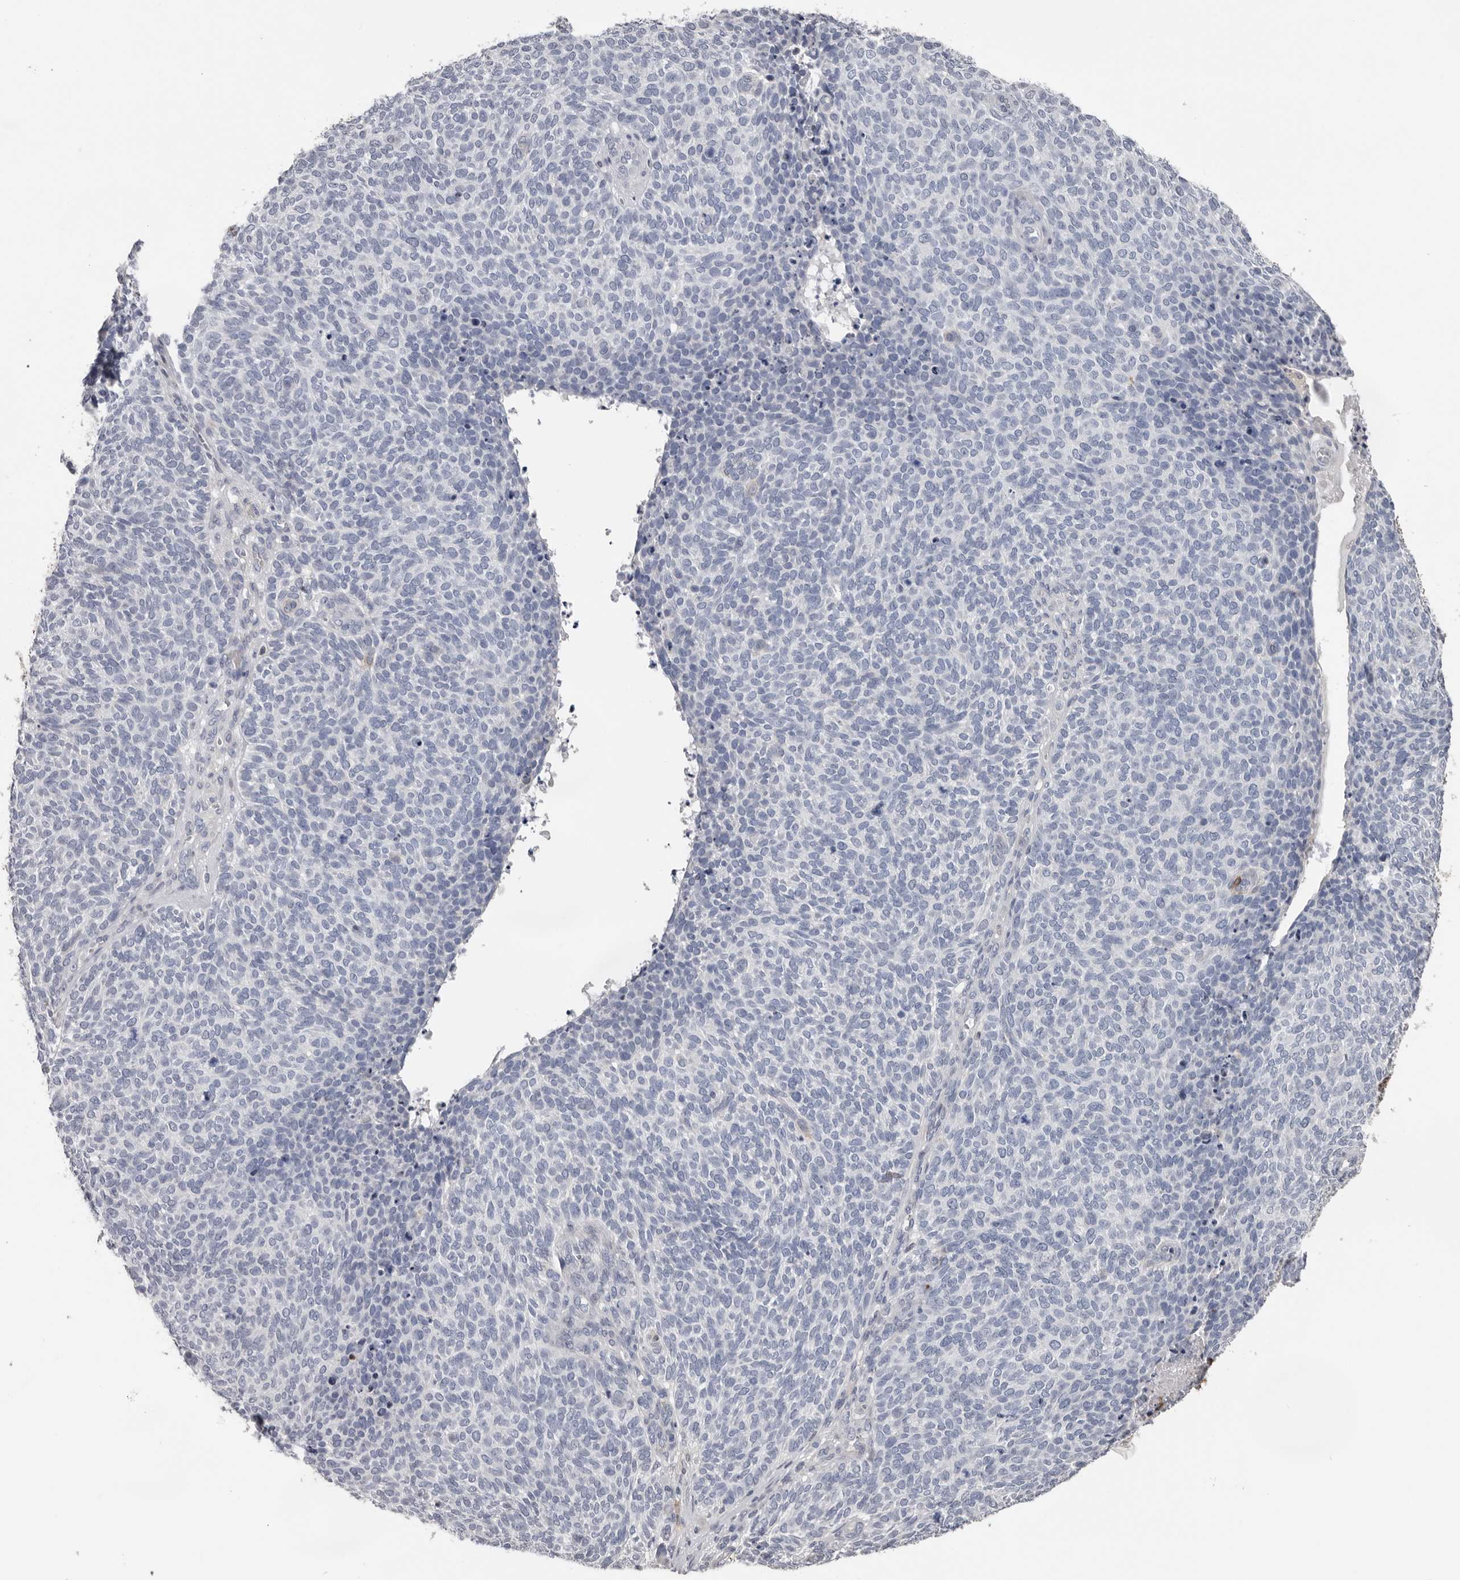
{"staining": {"intensity": "negative", "quantity": "none", "location": "none"}, "tissue": "skin cancer", "cell_type": "Tumor cells", "image_type": "cancer", "snomed": [{"axis": "morphology", "description": "Squamous cell carcinoma, NOS"}, {"axis": "topography", "description": "Skin"}], "caption": "Tumor cells are negative for brown protein staining in skin squamous cell carcinoma. Nuclei are stained in blue.", "gene": "FABP7", "patient": {"sex": "female", "age": 90}}